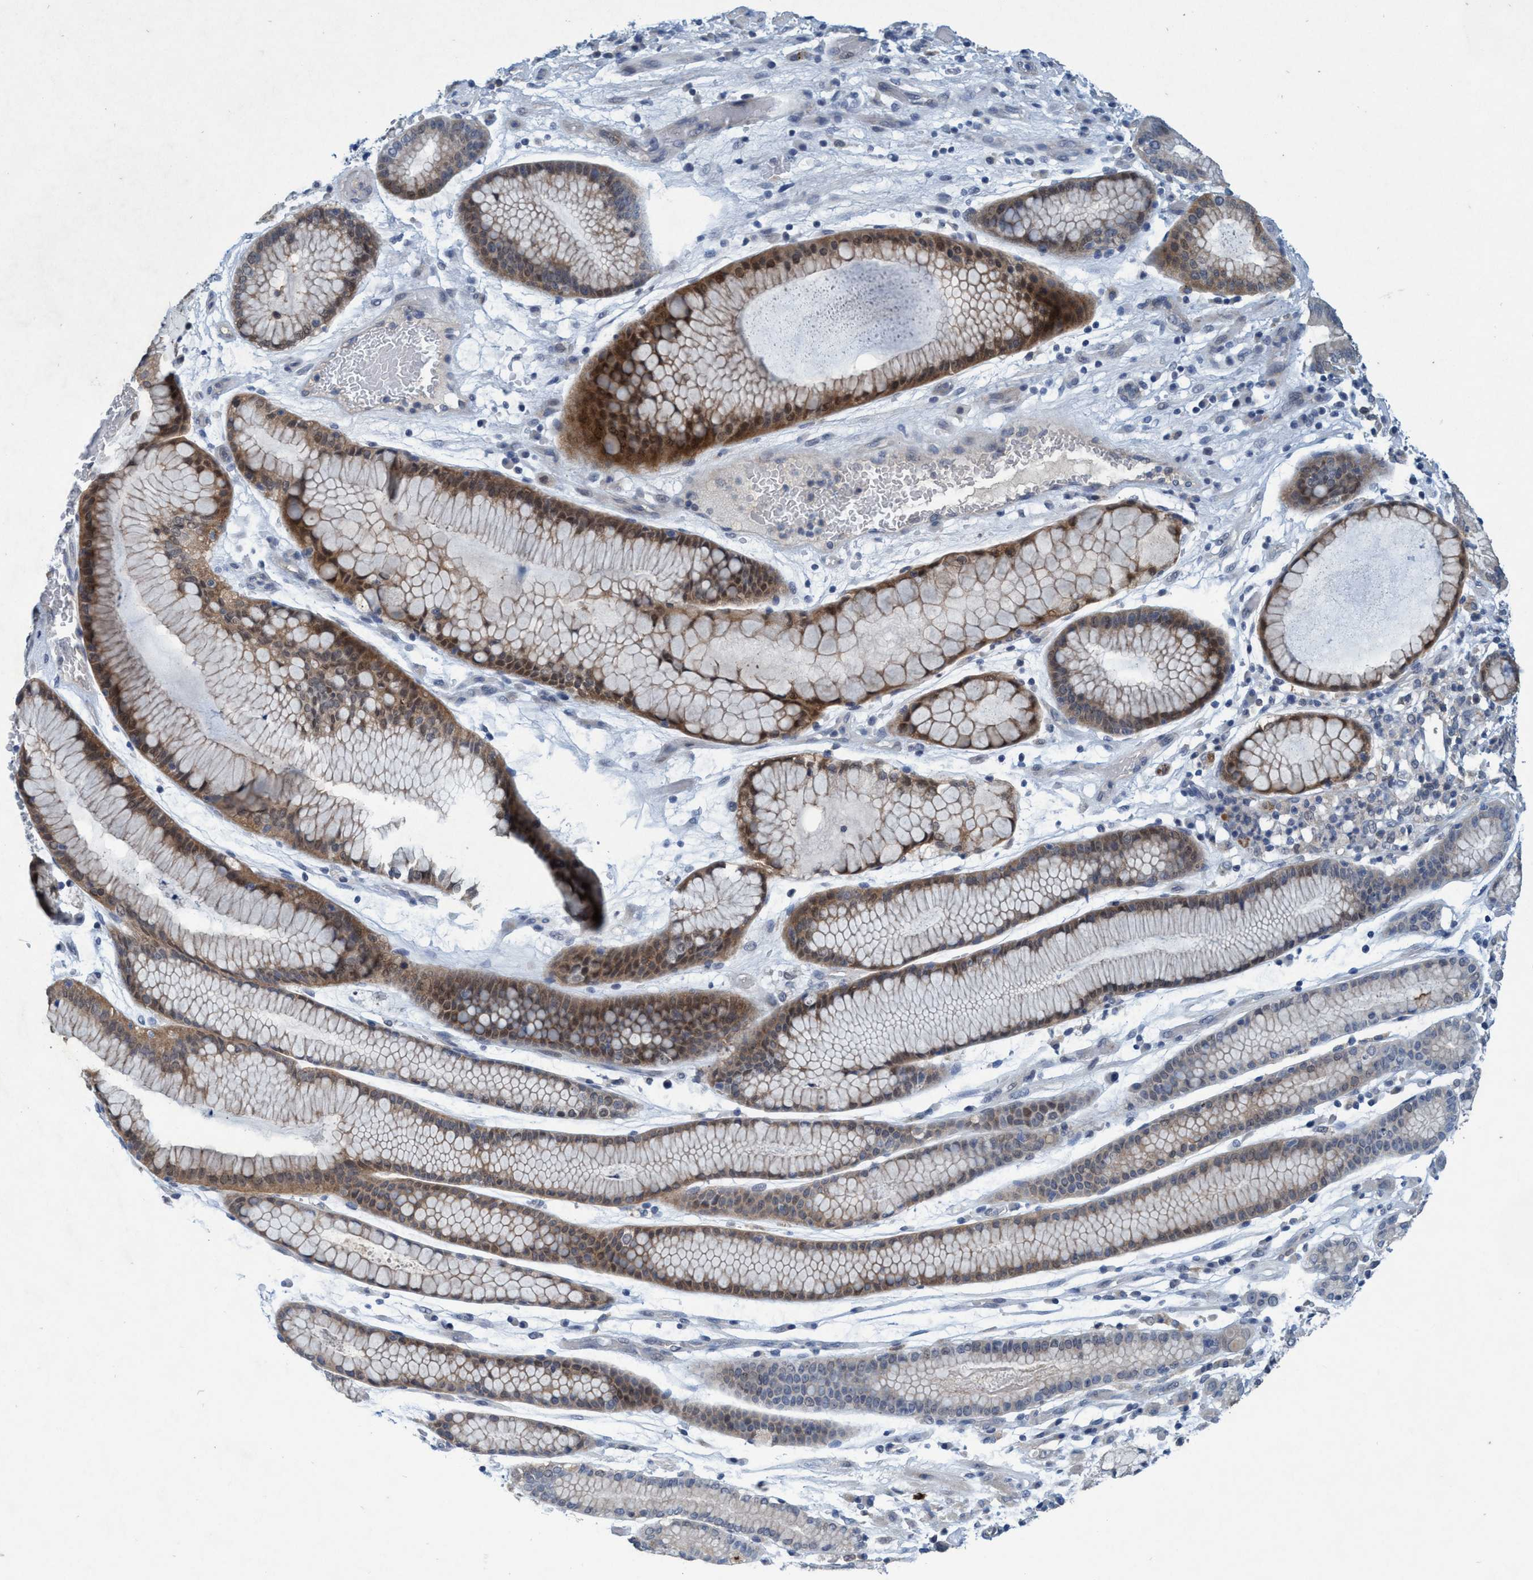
{"staining": {"intensity": "moderate", "quantity": "25%-75%", "location": "cytoplasmic/membranous,nuclear"}, "tissue": "stomach cancer", "cell_type": "Tumor cells", "image_type": "cancer", "snomed": [{"axis": "morphology", "description": "Adenocarcinoma, NOS"}, {"axis": "topography", "description": "Stomach, lower"}], "caption": "Protein positivity by IHC shows moderate cytoplasmic/membranous and nuclear staining in approximately 25%-75% of tumor cells in stomach adenocarcinoma.", "gene": "RNF208", "patient": {"sex": "male", "age": 88}}